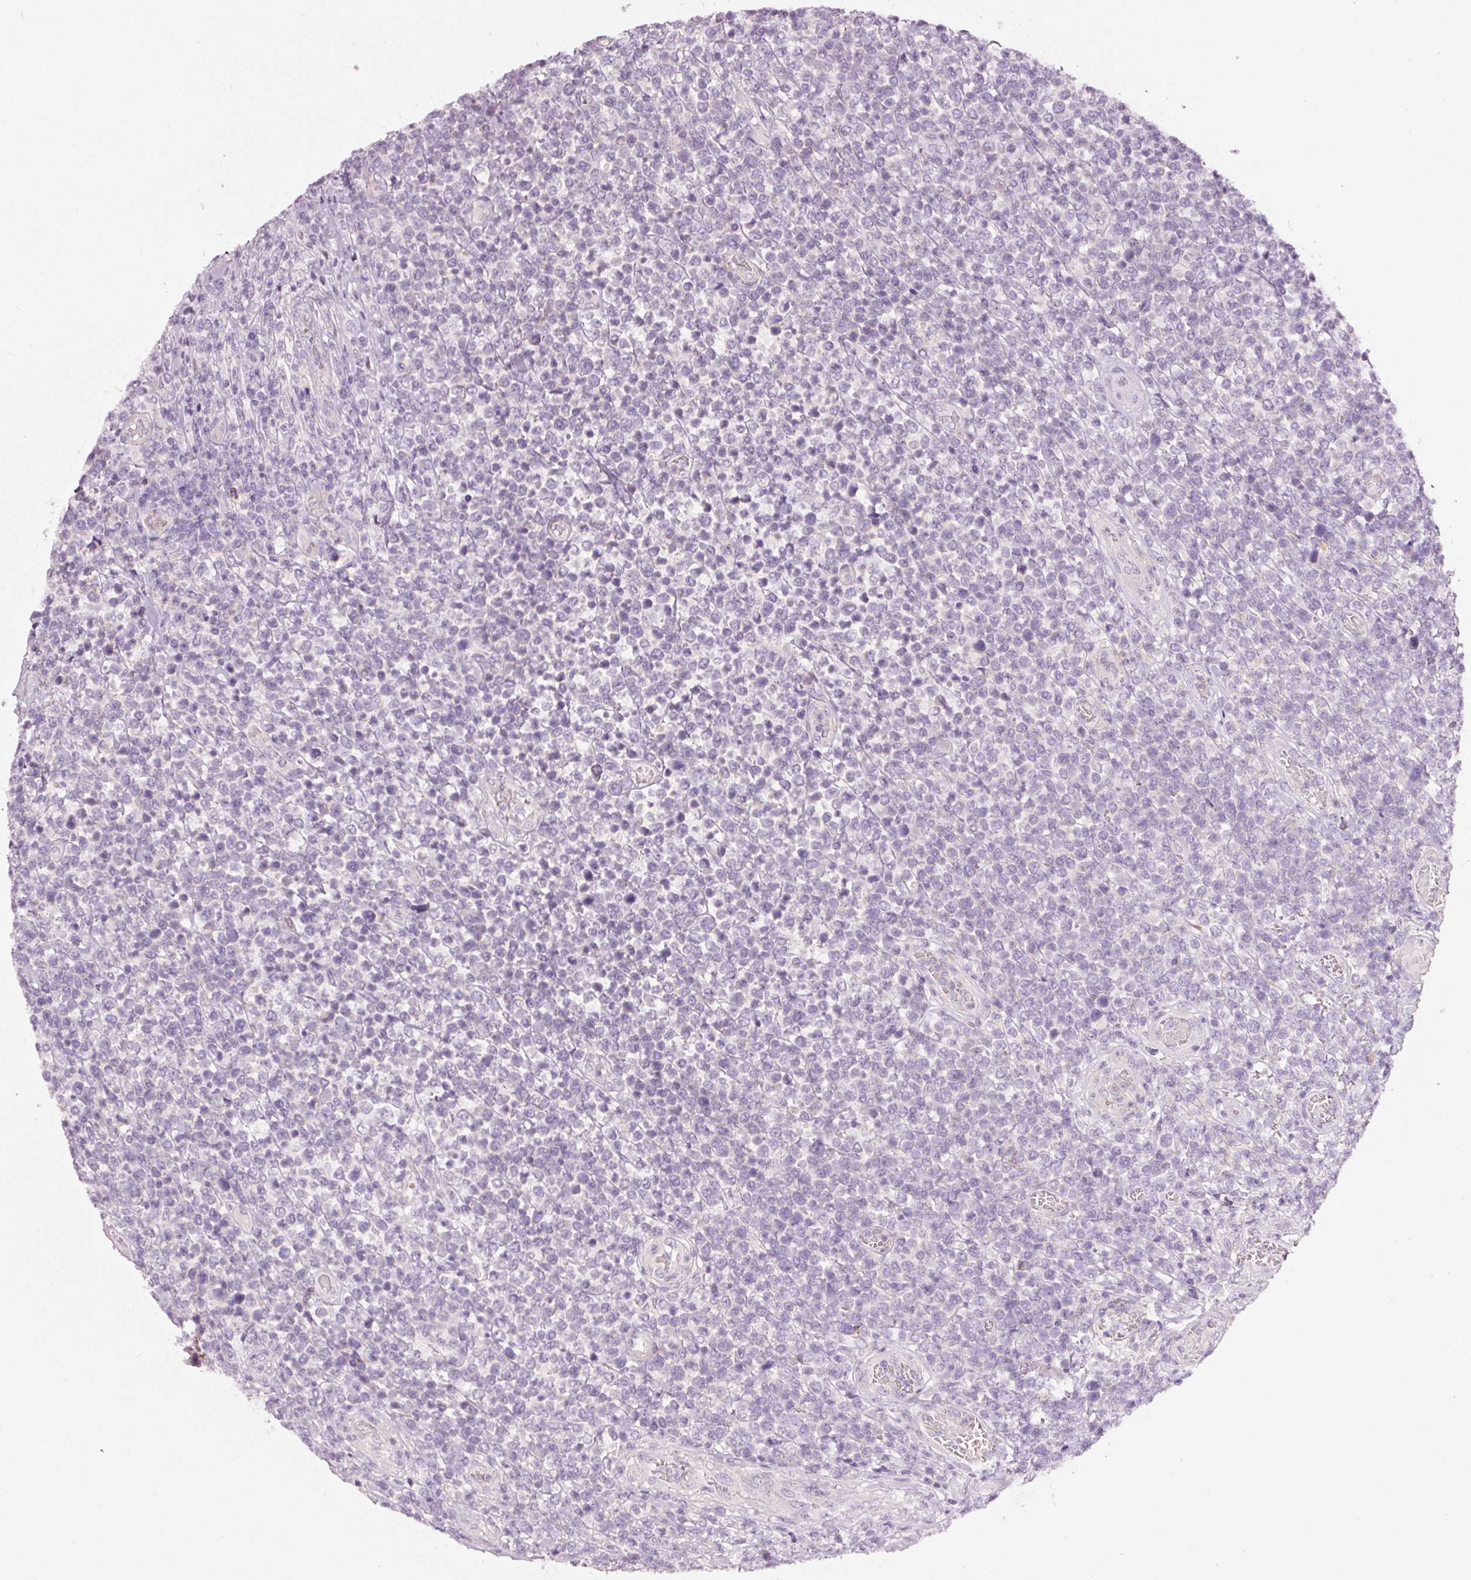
{"staining": {"intensity": "negative", "quantity": "none", "location": "none"}, "tissue": "lymphoma", "cell_type": "Tumor cells", "image_type": "cancer", "snomed": [{"axis": "morphology", "description": "Malignant lymphoma, non-Hodgkin's type, High grade"}, {"axis": "topography", "description": "Soft tissue"}], "caption": "There is no significant staining in tumor cells of lymphoma.", "gene": "DAPP1", "patient": {"sex": "female", "age": 56}}